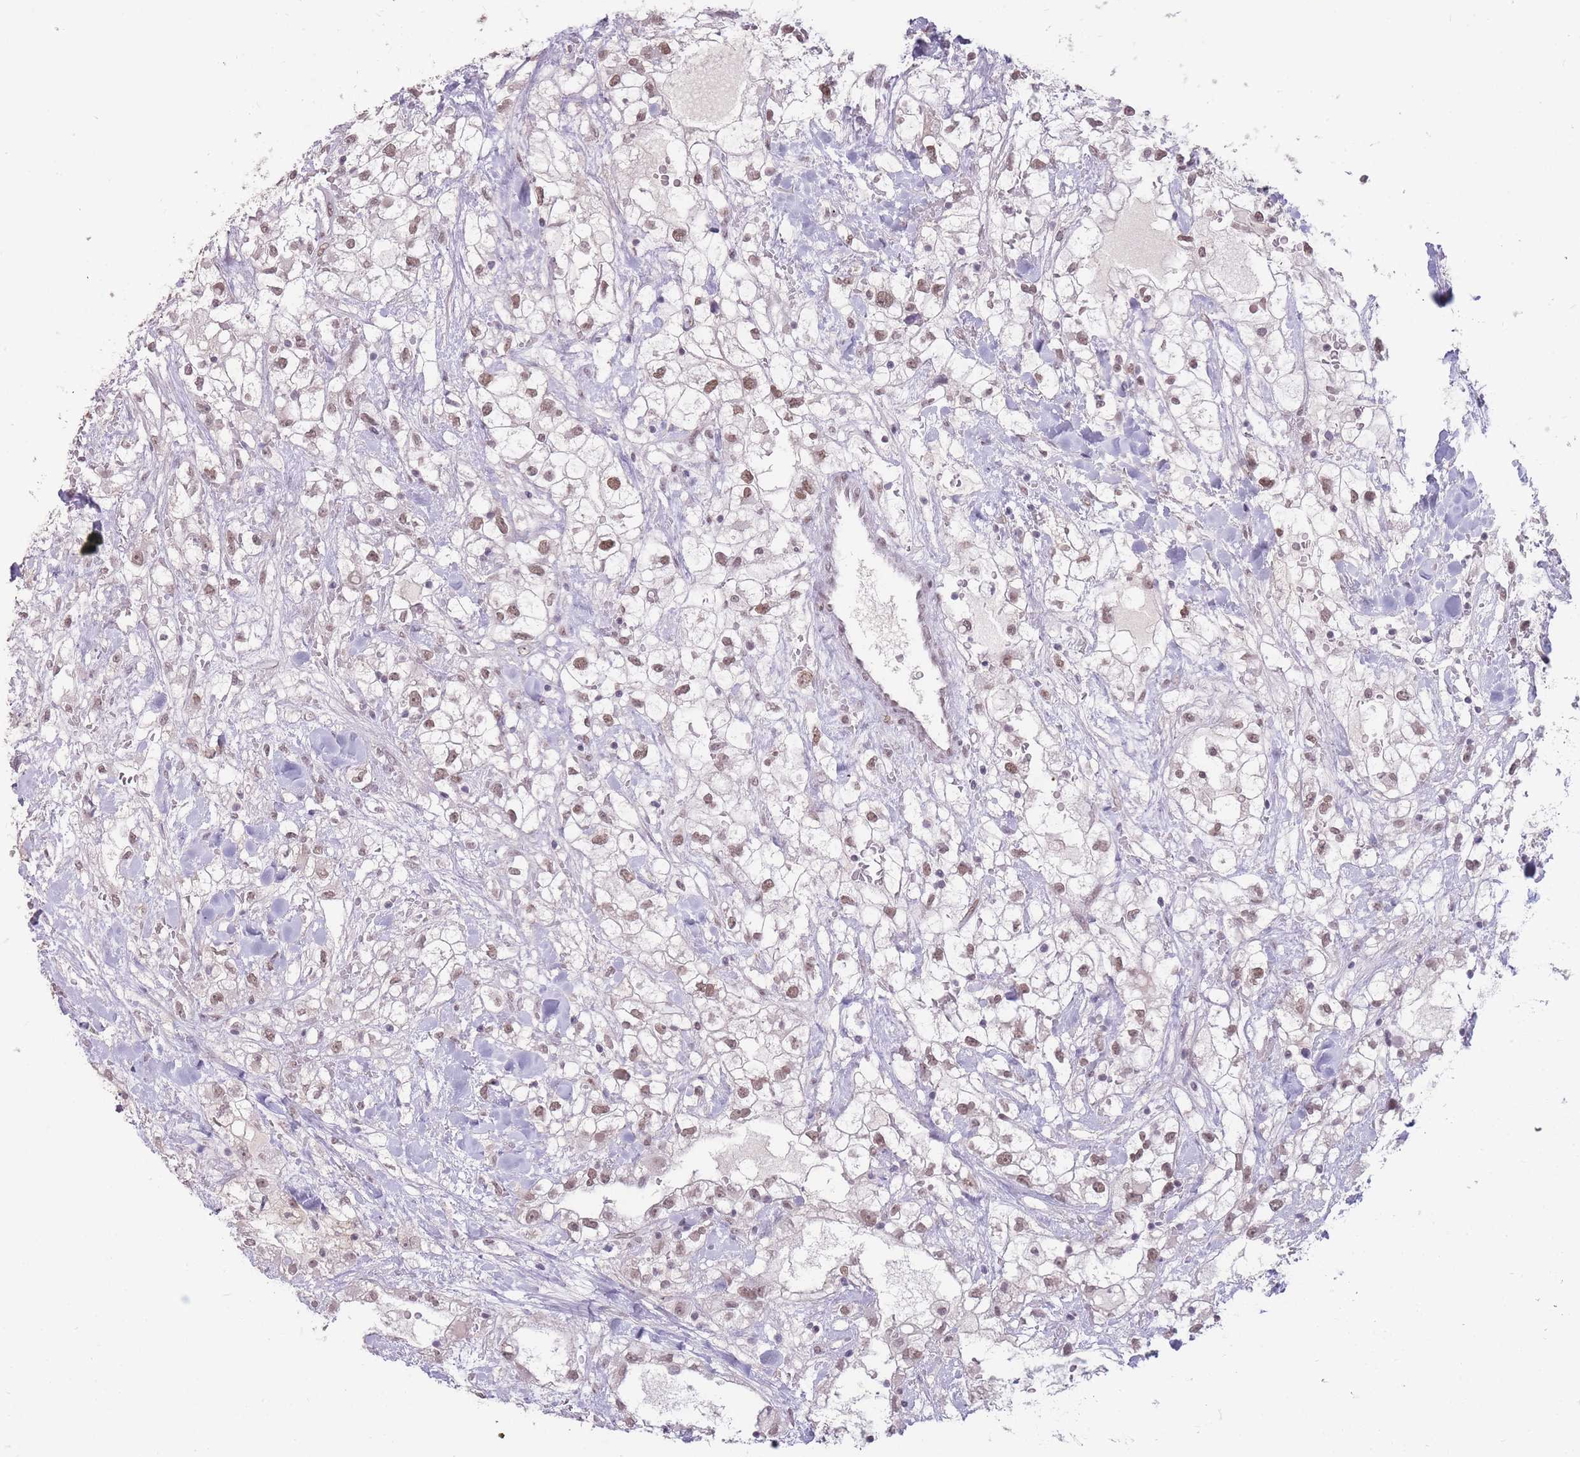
{"staining": {"intensity": "moderate", "quantity": ">75%", "location": "nuclear"}, "tissue": "renal cancer", "cell_type": "Tumor cells", "image_type": "cancer", "snomed": [{"axis": "morphology", "description": "Adenocarcinoma, NOS"}, {"axis": "topography", "description": "Kidney"}], "caption": "Tumor cells exhibit medium levels of moderate nuclear staining in approximately >75% of cells in human adenocarcinoma (renal).", "gene": "HNRNPUL1", "patient": {"sex": "male", "age": 59}}